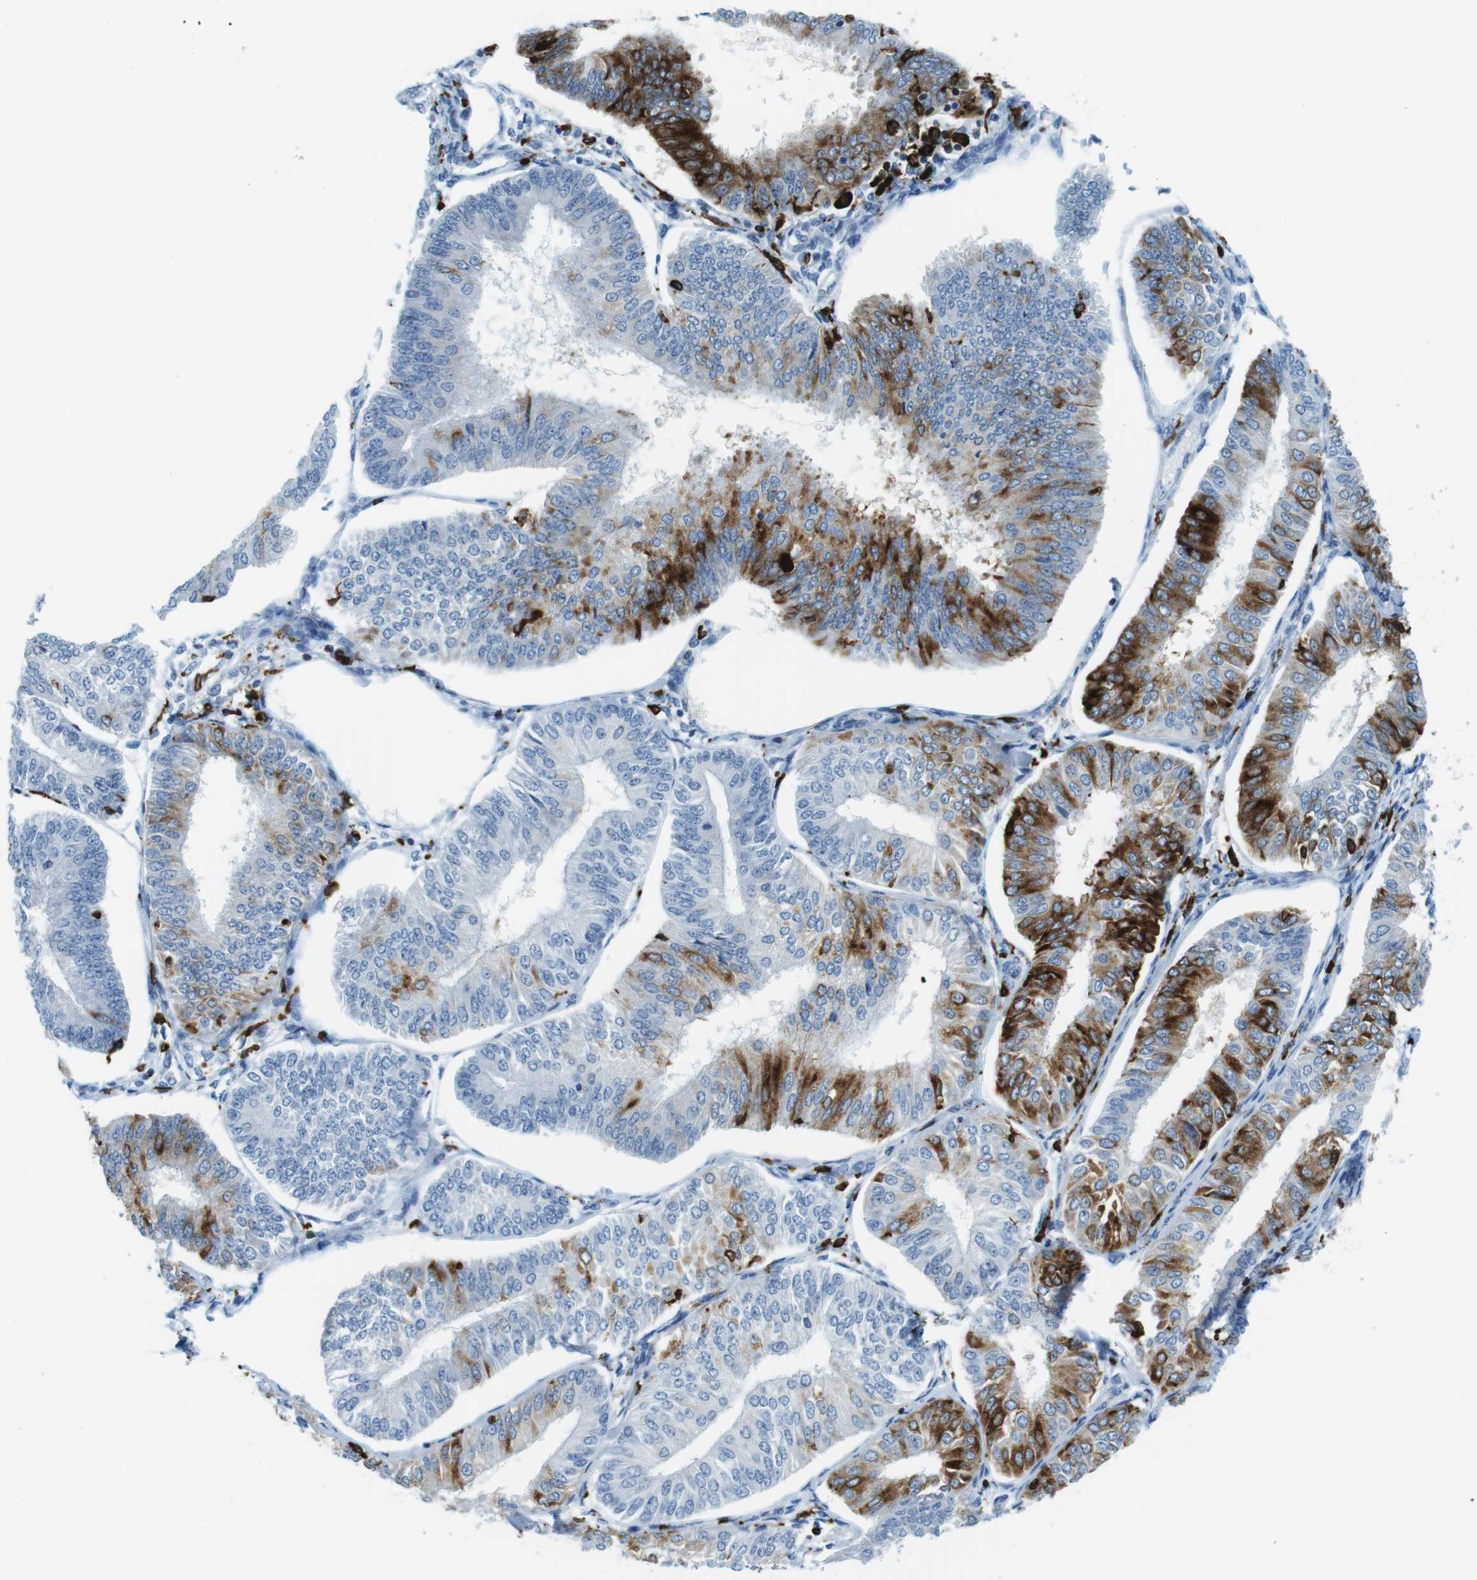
{"staining": {"intensity": "moderate", "quantity": "<25%", "location": "cytoplasmic/membranous"}, "tissue": "endometrial cancer", "cell_type": "Tumor cells", "image_type": "cancer", "snomed": [{"axis": "morphology", "description": "Adenocarcinoma, NOS"}, {"axis": "topography", "description": "Endometrium"}], "caption": "IHC of human endometrial adenocarcinoma exhibits low levels of moderate cytoplasmic/membranous staining in about <25% of tumor cells. Using DAB (3,3'-diaminobenzidine) (brown) and hematoxylin (blue) stains, captured at high magnification using brightfield microscopy.", "gene": "CIITA", "patient": {"sex": "female", "age": 58}}